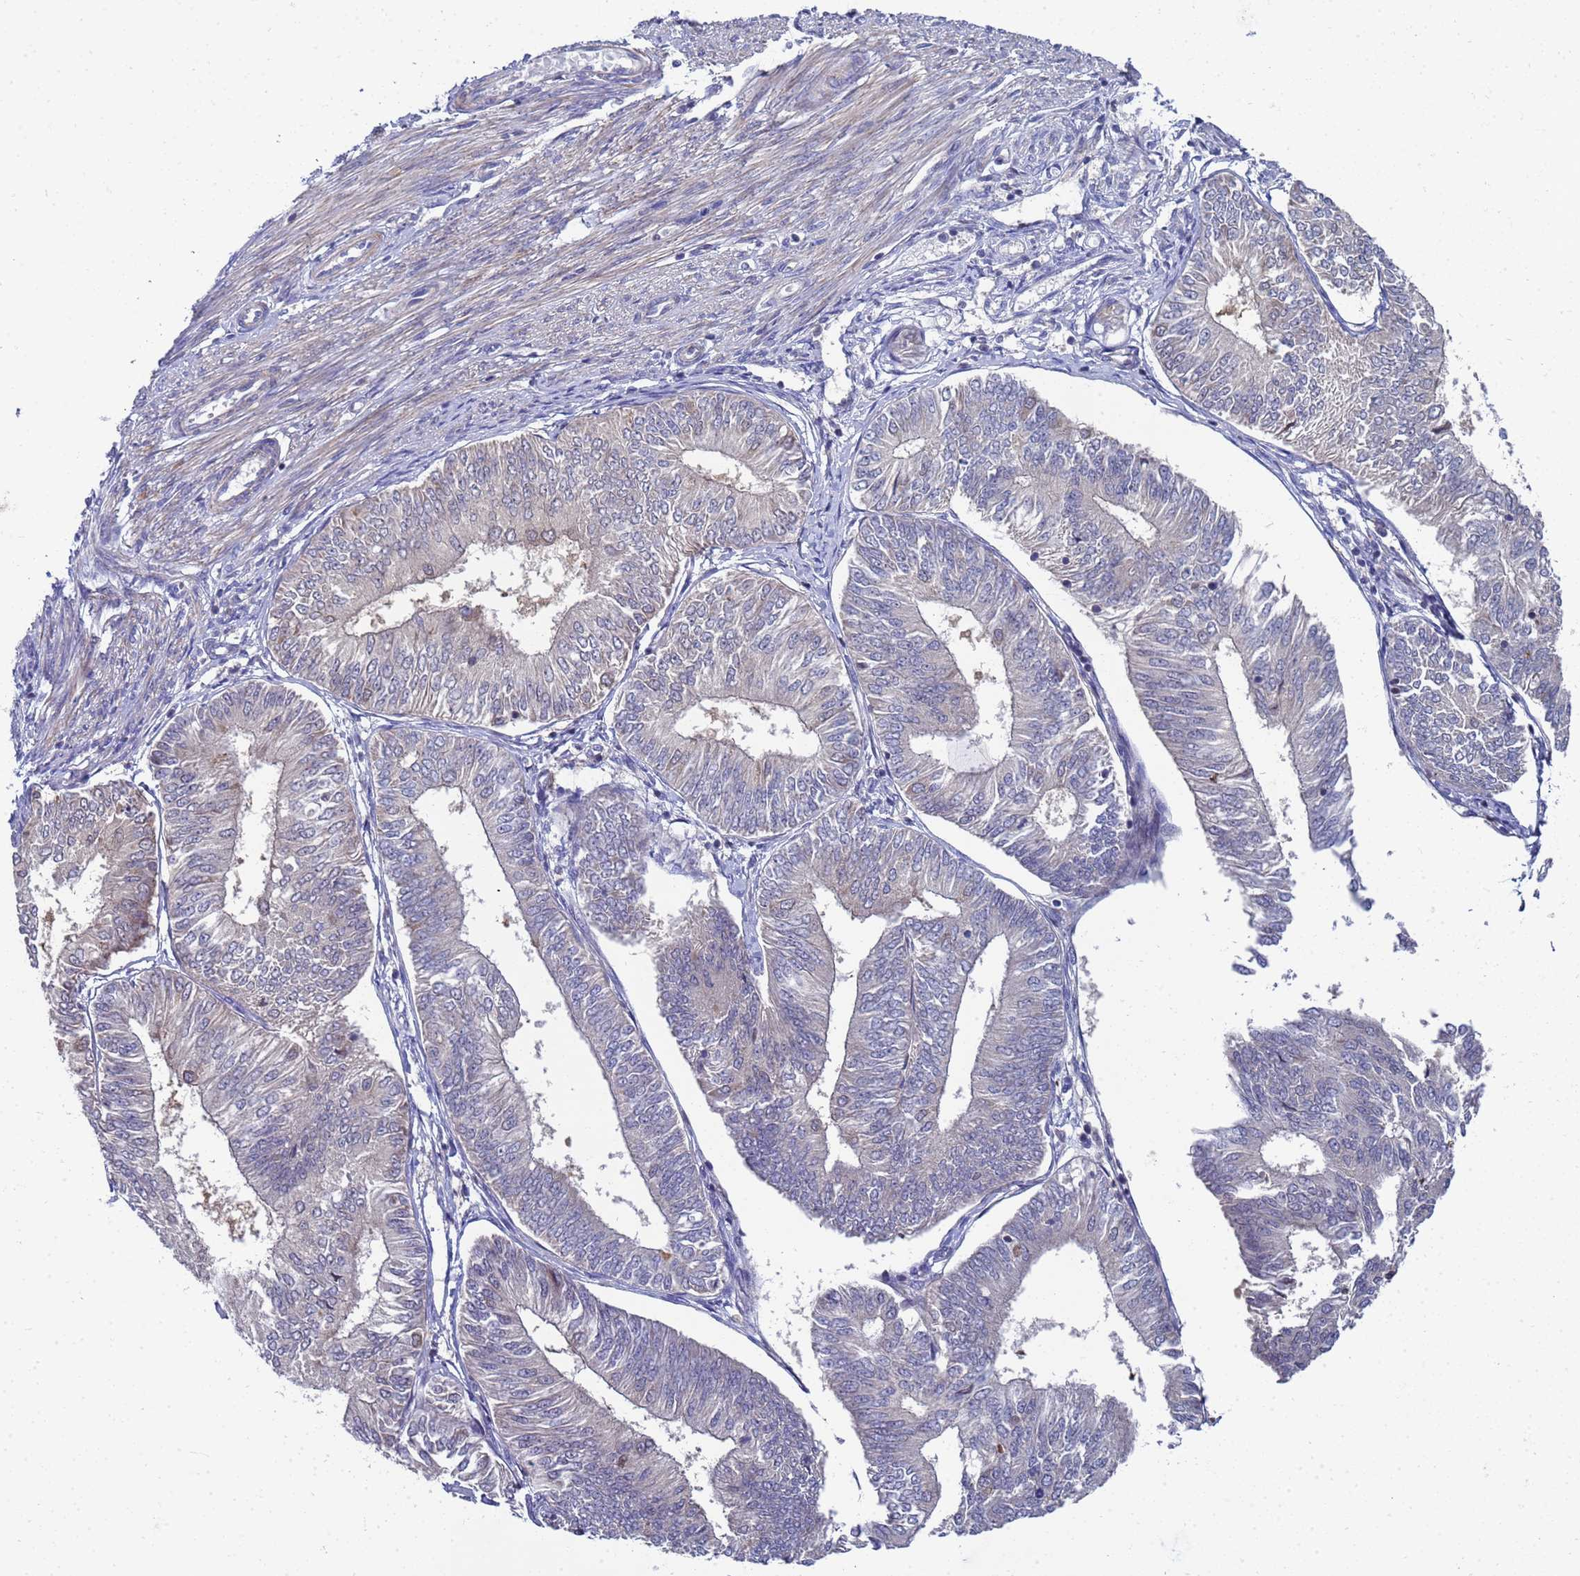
{"staining": {"intensity": "negative", "quantity": "none", "location": "none"}, "tissue": "endometrial cancer", "cell_type": "Tumor cells", "image_type": "cancer", "snomed": [{"axis": "morphology", "description": "Adenocarcinoma, NOS"}, {"axis": "topography", "description": "Endometrium"}], "caption": "A photomicrograph of endometrial adenocarcinoma stained for a protein shows no brown staining in tumor cells.", "gene": "ENOSF1", "patient": {"sex": "female", "age": 58}}